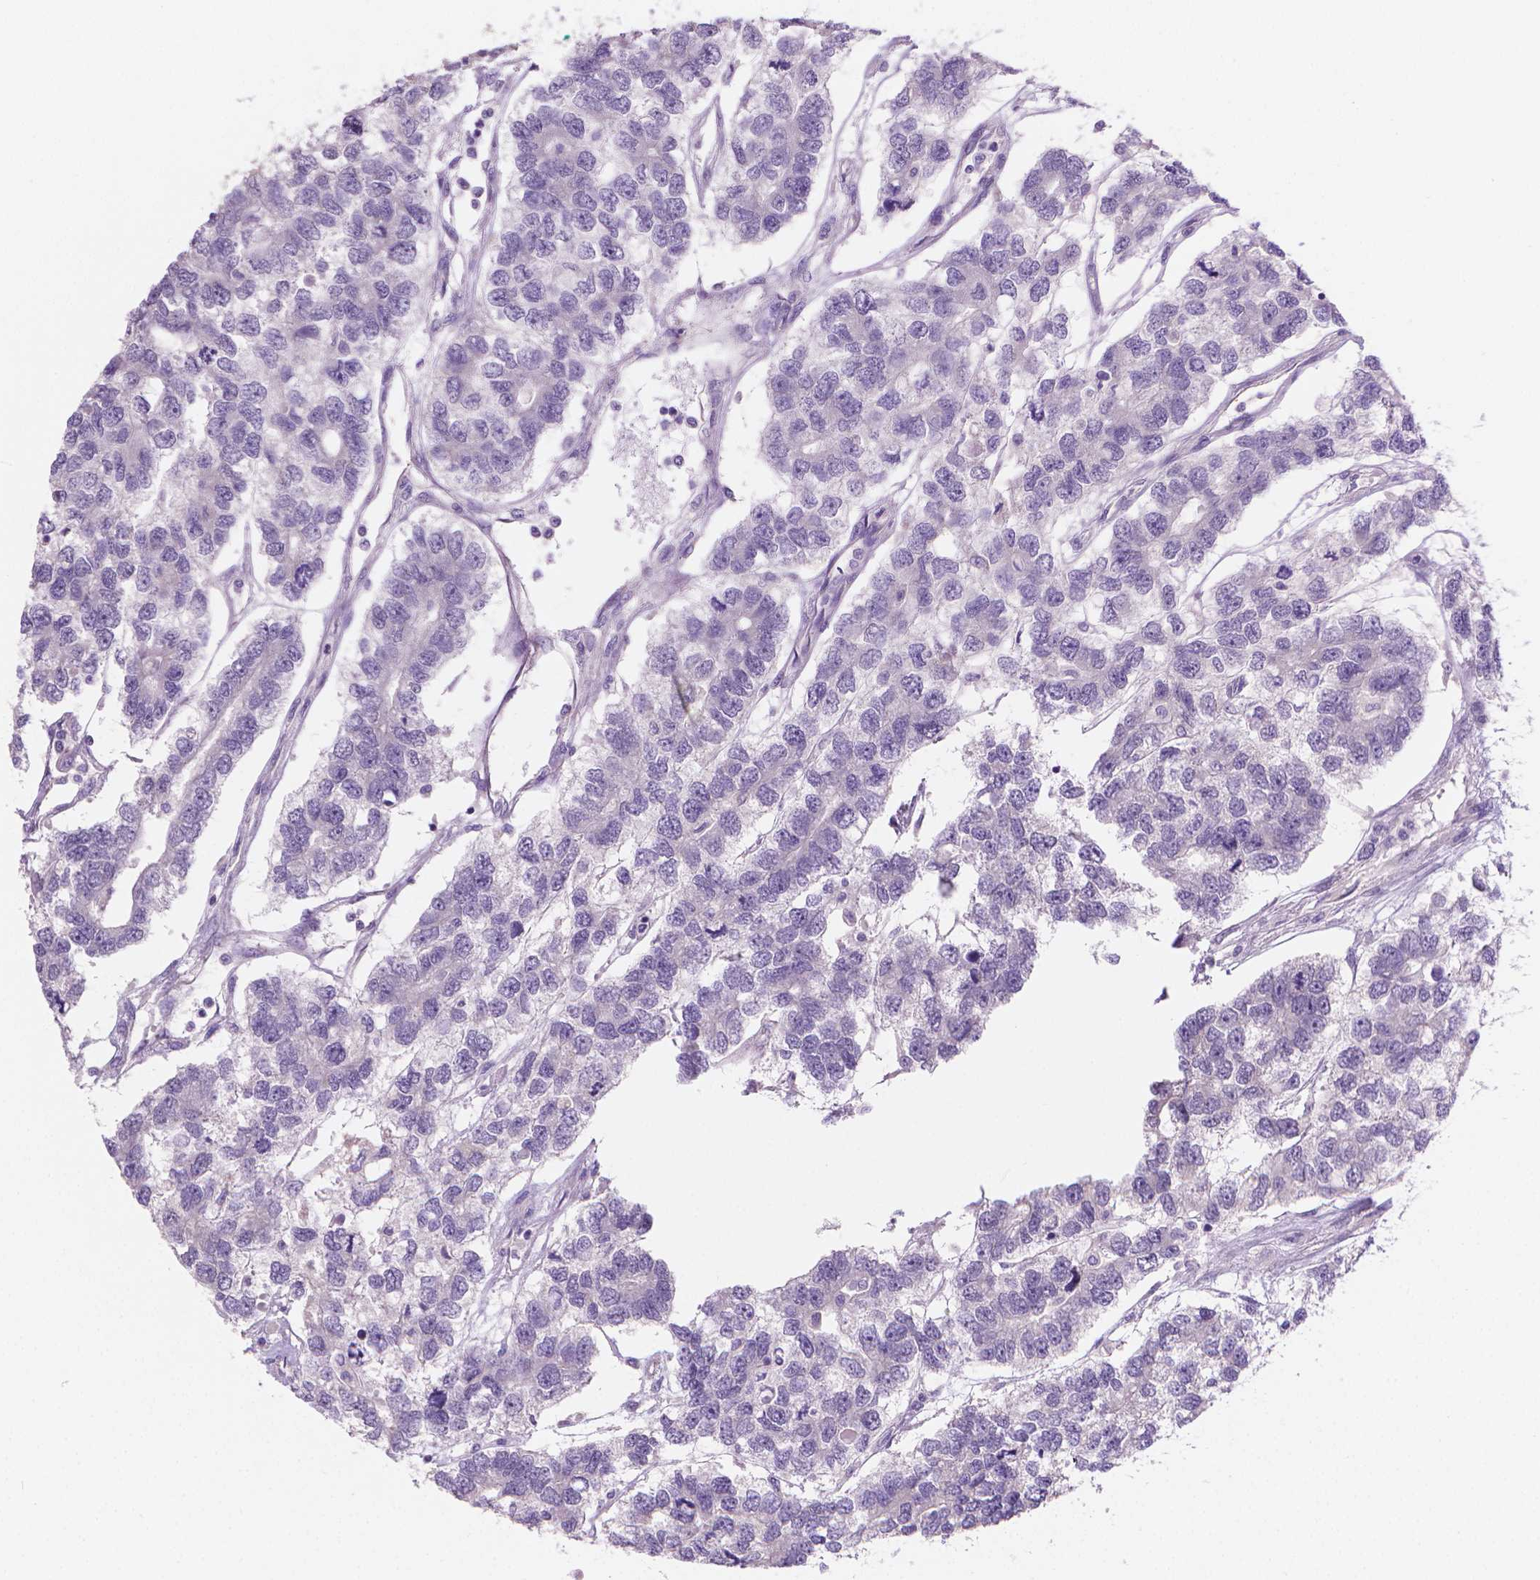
{"staining": {"intensity": "negative", "quantity": "none", "location": "none"}, "tissue": "testis cancer", "cell_type": "Tumor cells", "image_type": "cancer", "snomed": [{"axis": "morphology", "description": "Seminoma, NOS"}, {"axis": "topography", "description": "Testis"}], "caption": "Tumor cells are negative for protein expression in human testis seminoma.", "gene": "GSDMA", "patient": {"sex": "male", "age": 52}}